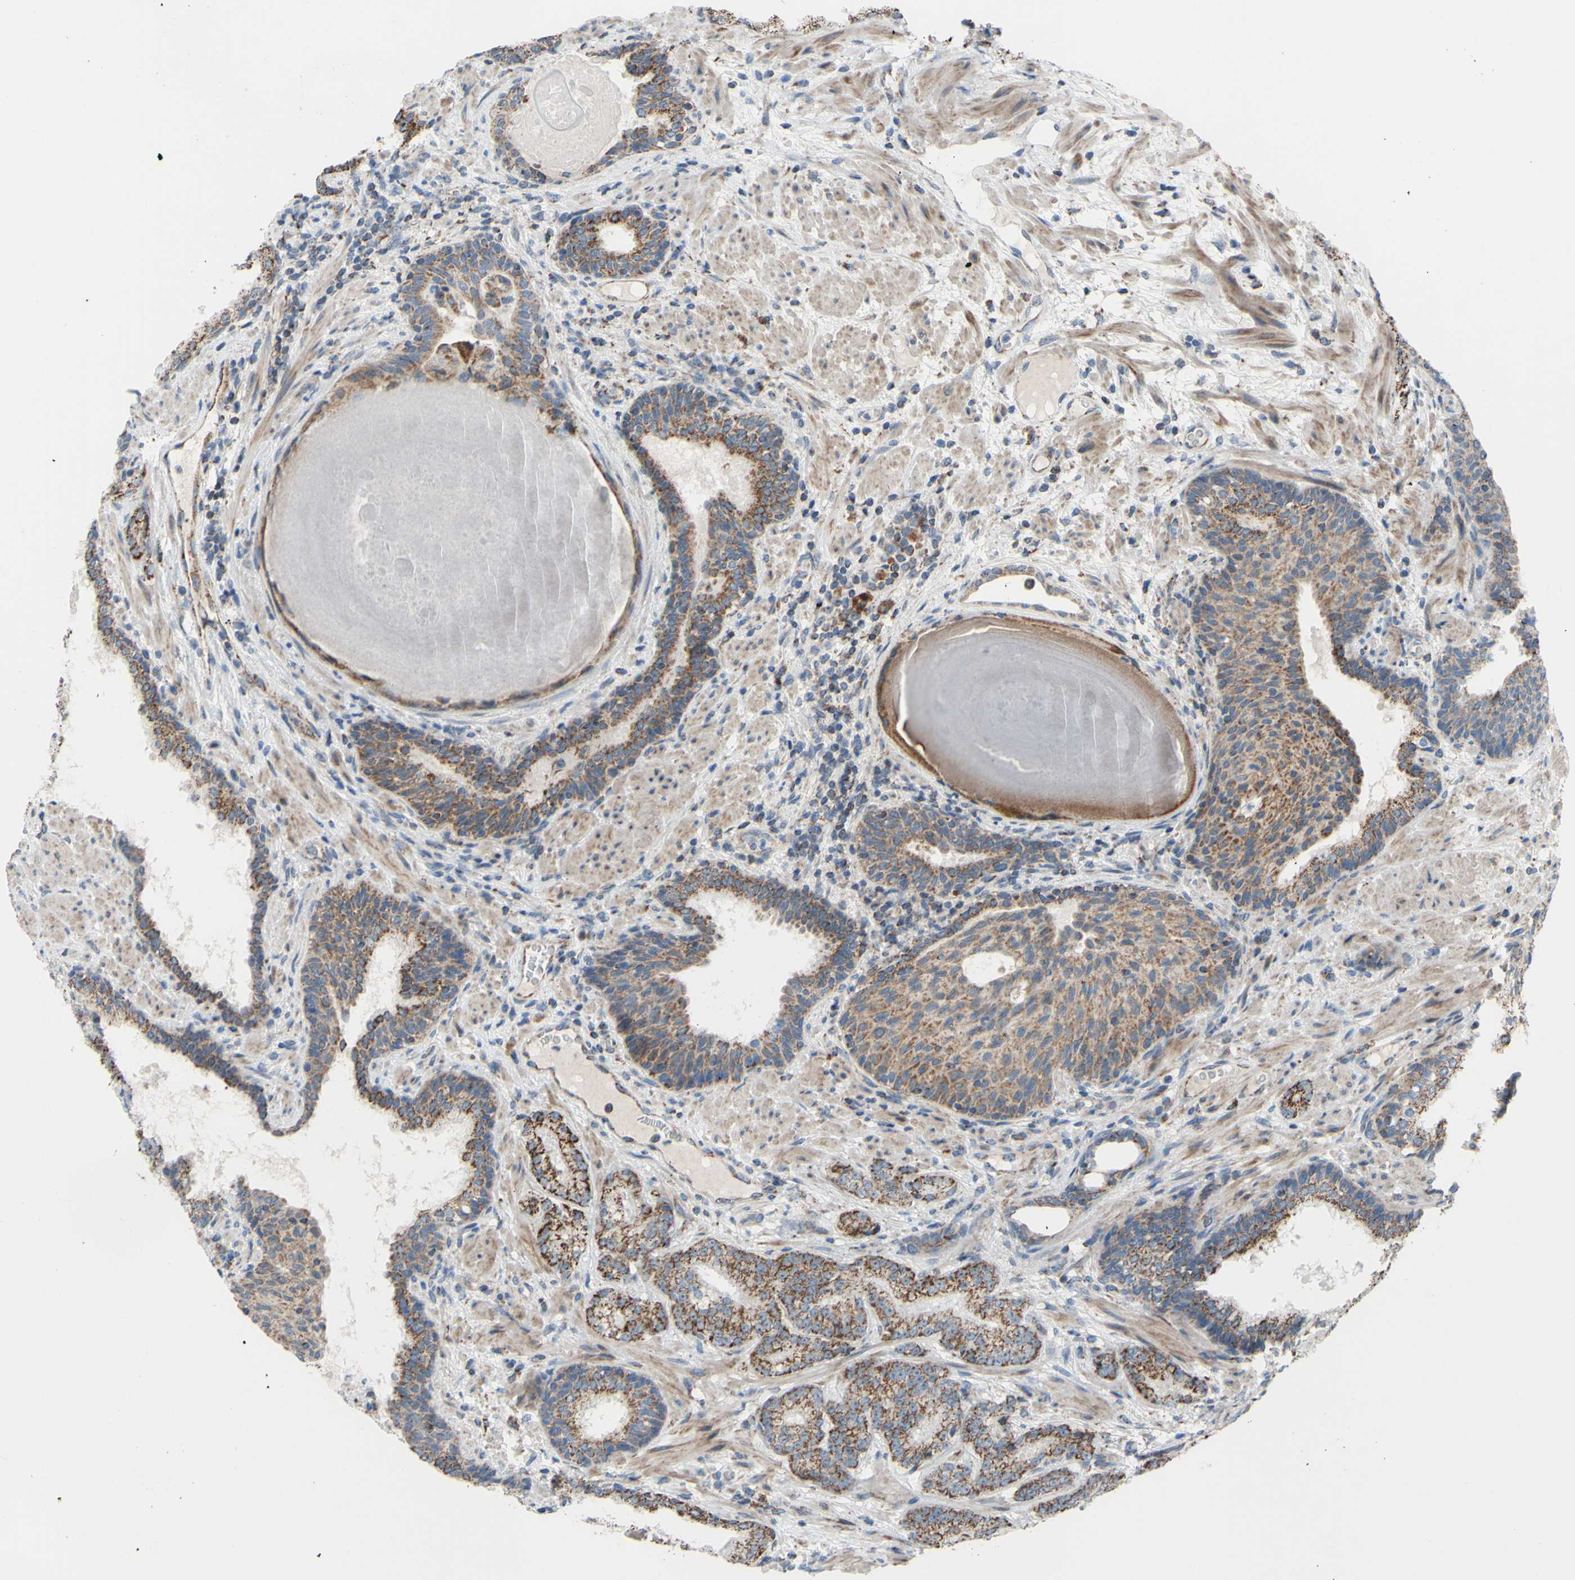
{"staining": {"intensity": "moderate", "quantity": ">75%", "location": "cytoplasmic/membranous"}, "tissue": "prostate cancer", "cell_type": "Tumor cells", "image_type": "cancer", "snomed": [{"axis": "morphology", "description": "Adenocarcinoma, High grade"}, {"axis": "topography", "description": "Prostate"}], "caption": "A brown stain labels moderate cytoplasmic/membranous staining of a protein in adenocarcinoma (high-grade) (prostate) tumor cells.", "gene": "GLT8D1", "patient": {"sex": "male", "age": 61}}